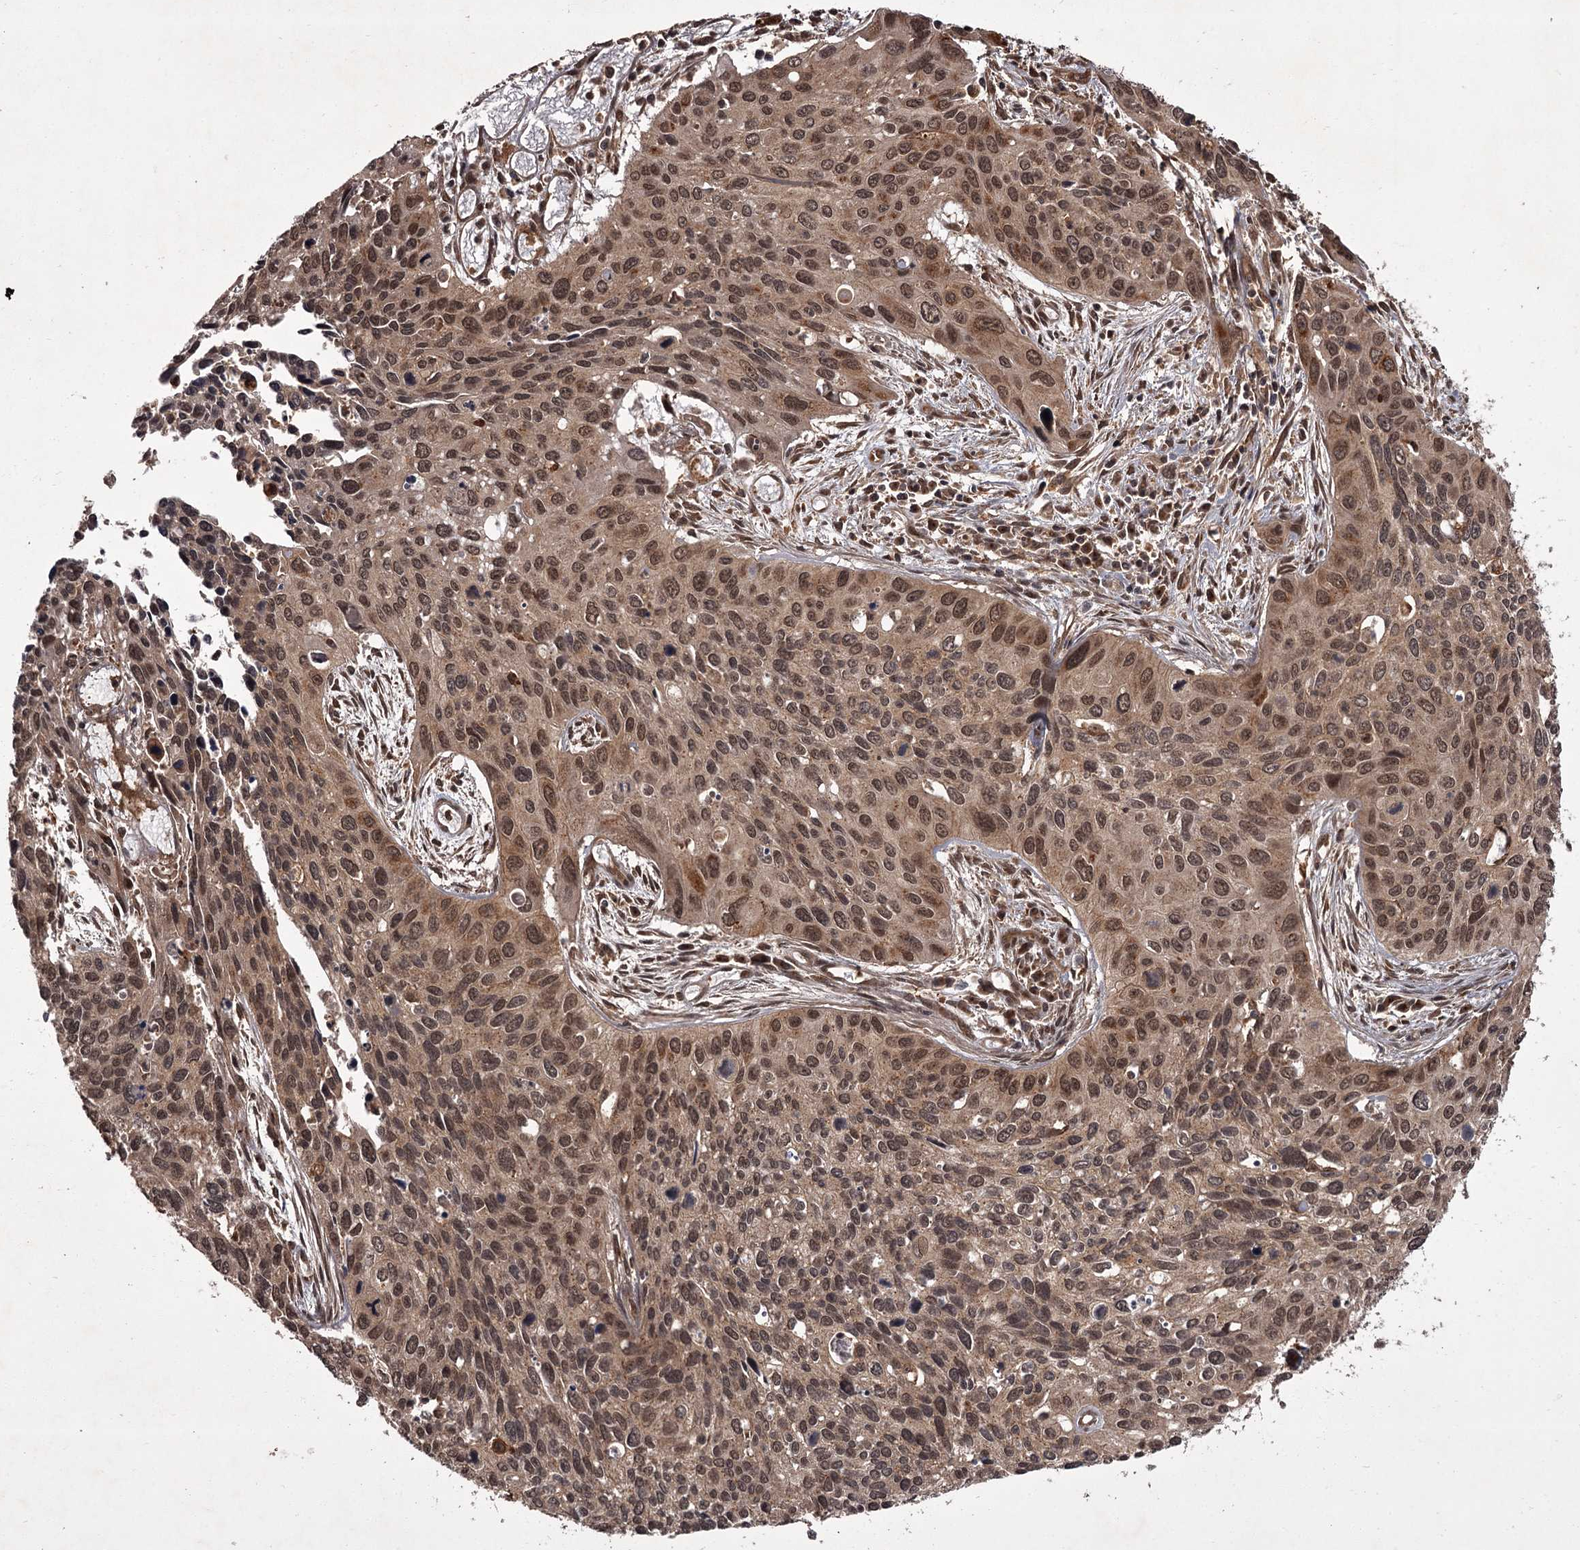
{"staining": {"intensity": "moderate", "quantity": ">75%", "location": "cytoplasmic/membranous,nuclear"}, "tissue": "cervical cancer", "cell_type": "Tumor cells", "image_type": "cancer", "snomed": [{"axis": "morphology", "description": "Squamous cell carcinoma, NOS"}, {"axis": "topography", "description": "Cervix"}], "caption": "Immunohistochemical staining of human cervical cancer displays medium levels of moderate cytoplasmic/membranous and nuclear protein positivity in approximately >75% of tumor cells.", "gene": "TBC1D23", "patient": {"sex": "female", "age": 55}}